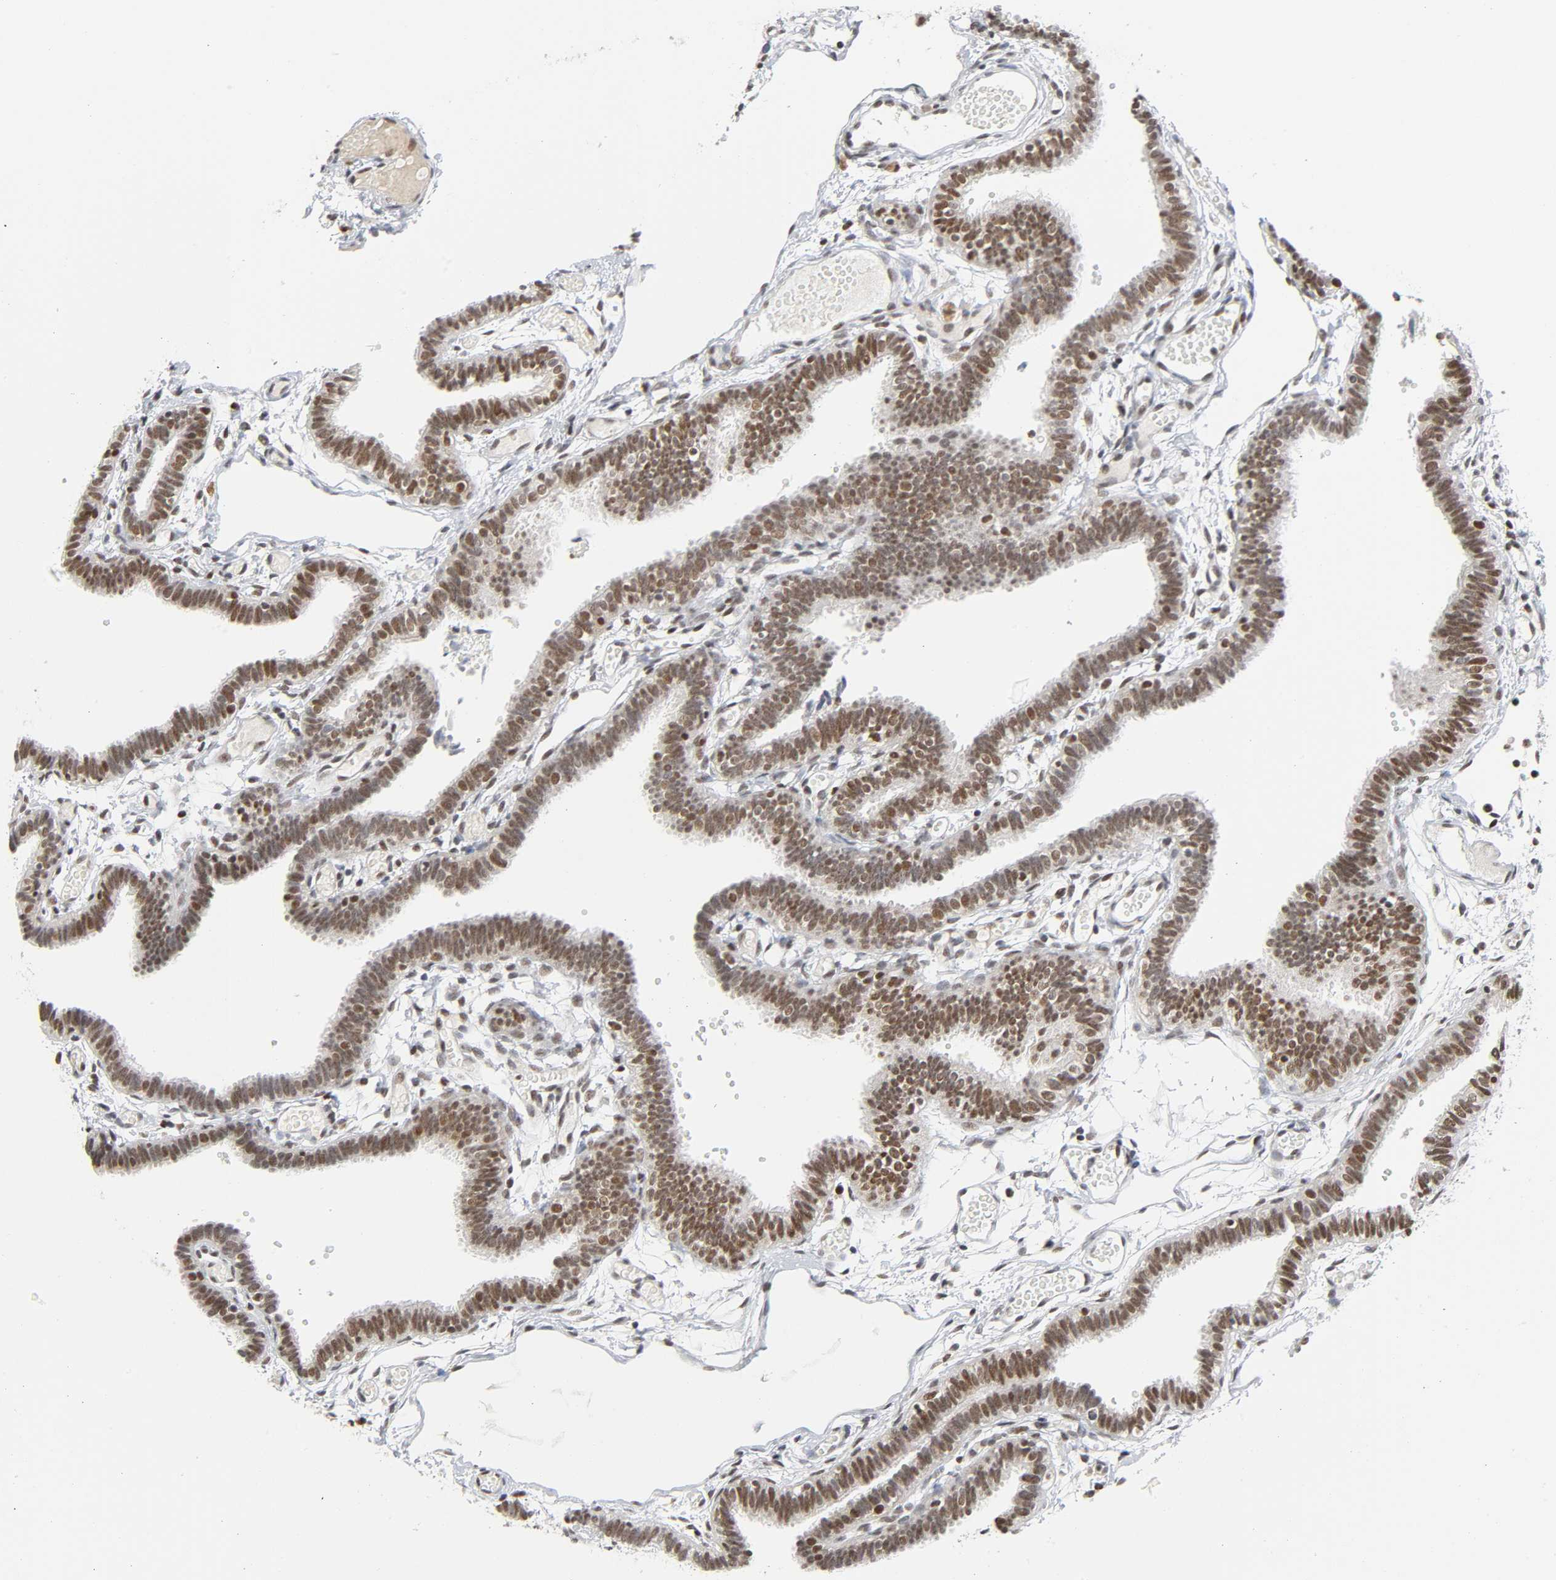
{"staining": {"intensity": "moderate", "quantity": ">75%", "location": "nuclear"}, "tissue": "fallopian tube", "cell_type": "Glandular cells", "image_type": "normal", "snomed": [{"axis": "morphology", "description": "Normal tissue, NOS"}, {"axis": "topography", "description": "Fallopian tube"}], "caption": "Normal fallopian tube shows moderate nuclear expression in approximately >75% of glandular cells, visualized by immunohistochemistry.", "gene": "KAT2B", "patient": {"sex": "female", "age": 29}}